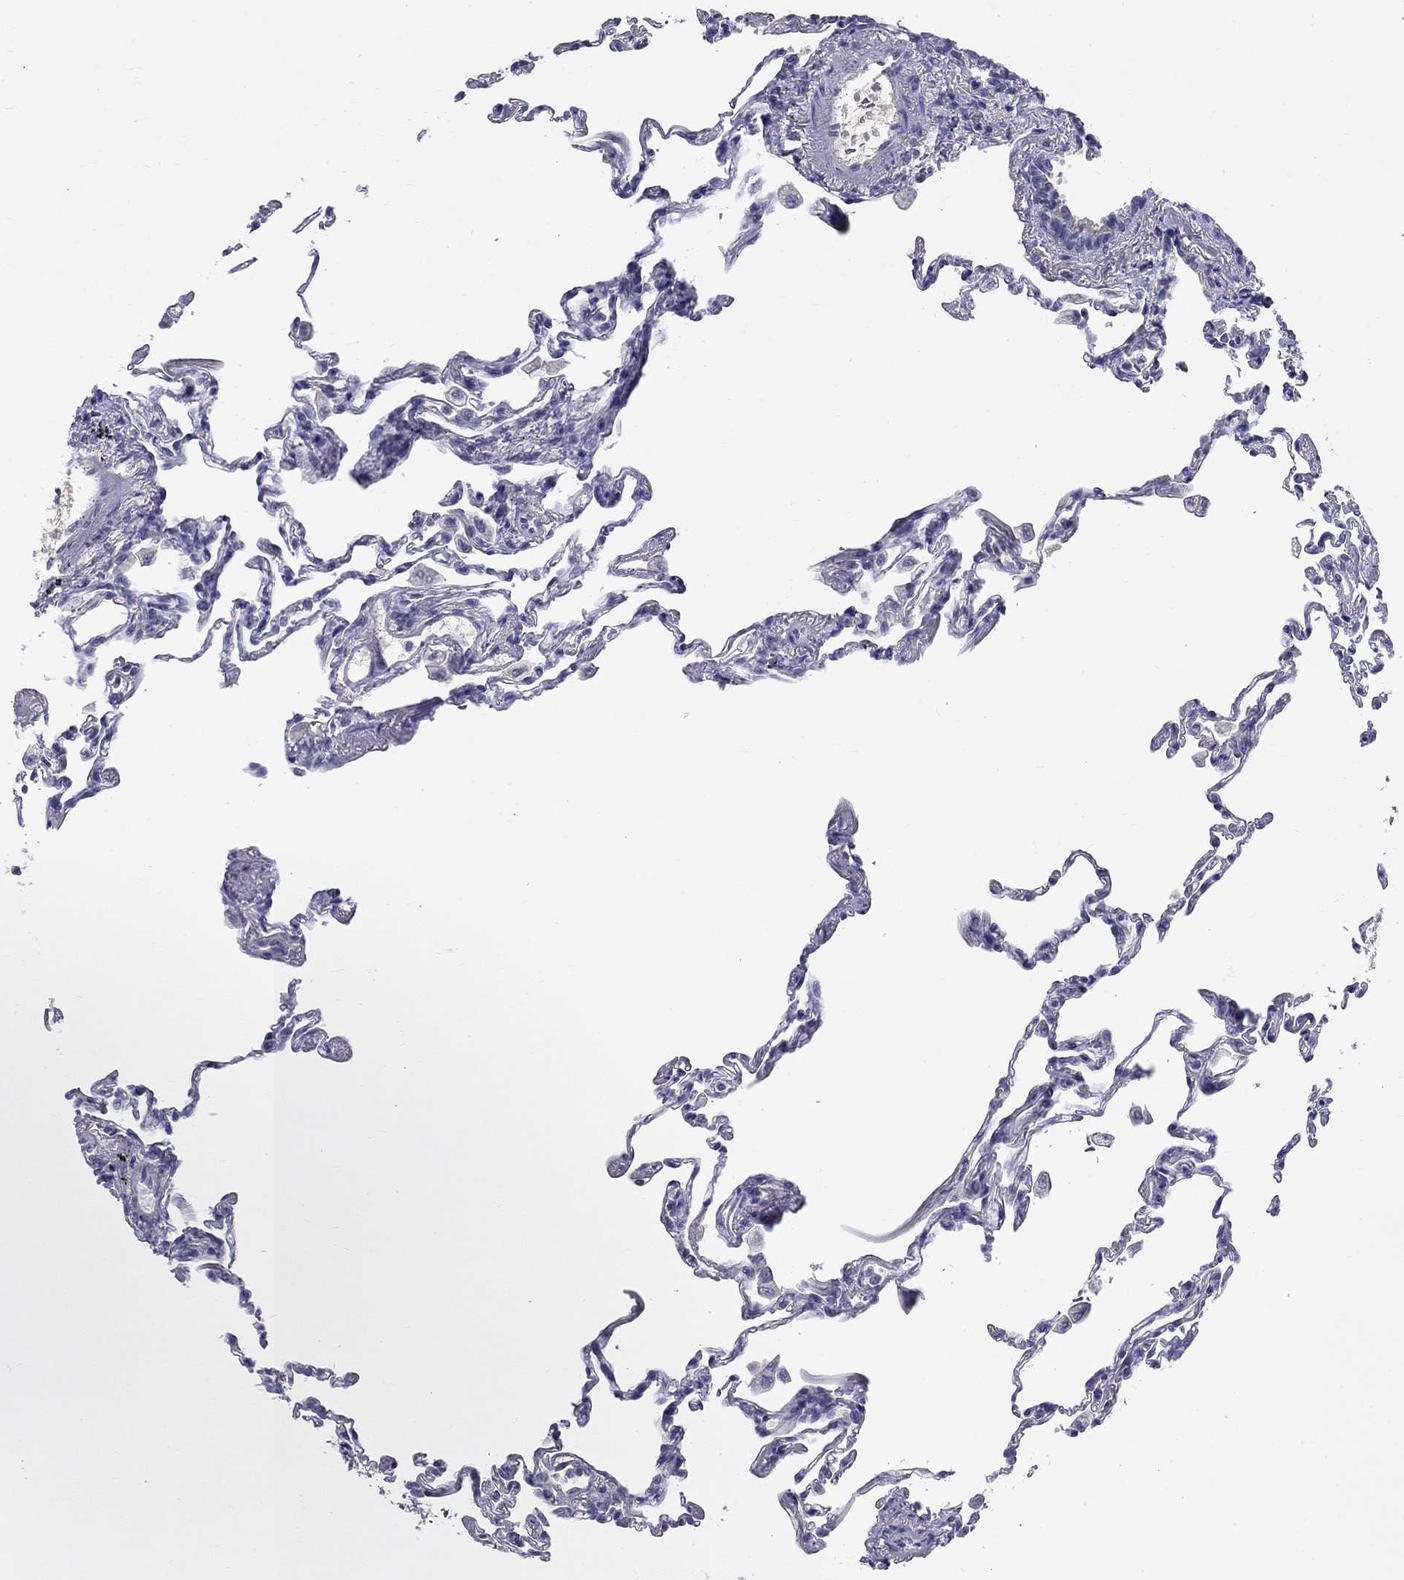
{"staining": {"intensity": "negative", "quantity": "none", "location": "none"}, "tissue": "lung", "cell_type": "Alveolar cells", "image_type": "normal", "snomed": [{"axis": "morphology", "description": "Normal tissue, NOS"}, {"axis": "topography", "description": "Lung"}], "caption": "A high-resolution photomicrograph shows immunohistochemistry staining of benign lung, which displays no significant positivity in alveolar cells.", "gene": "PTH1R", "patient": {"sex": "female", "age": 57}}